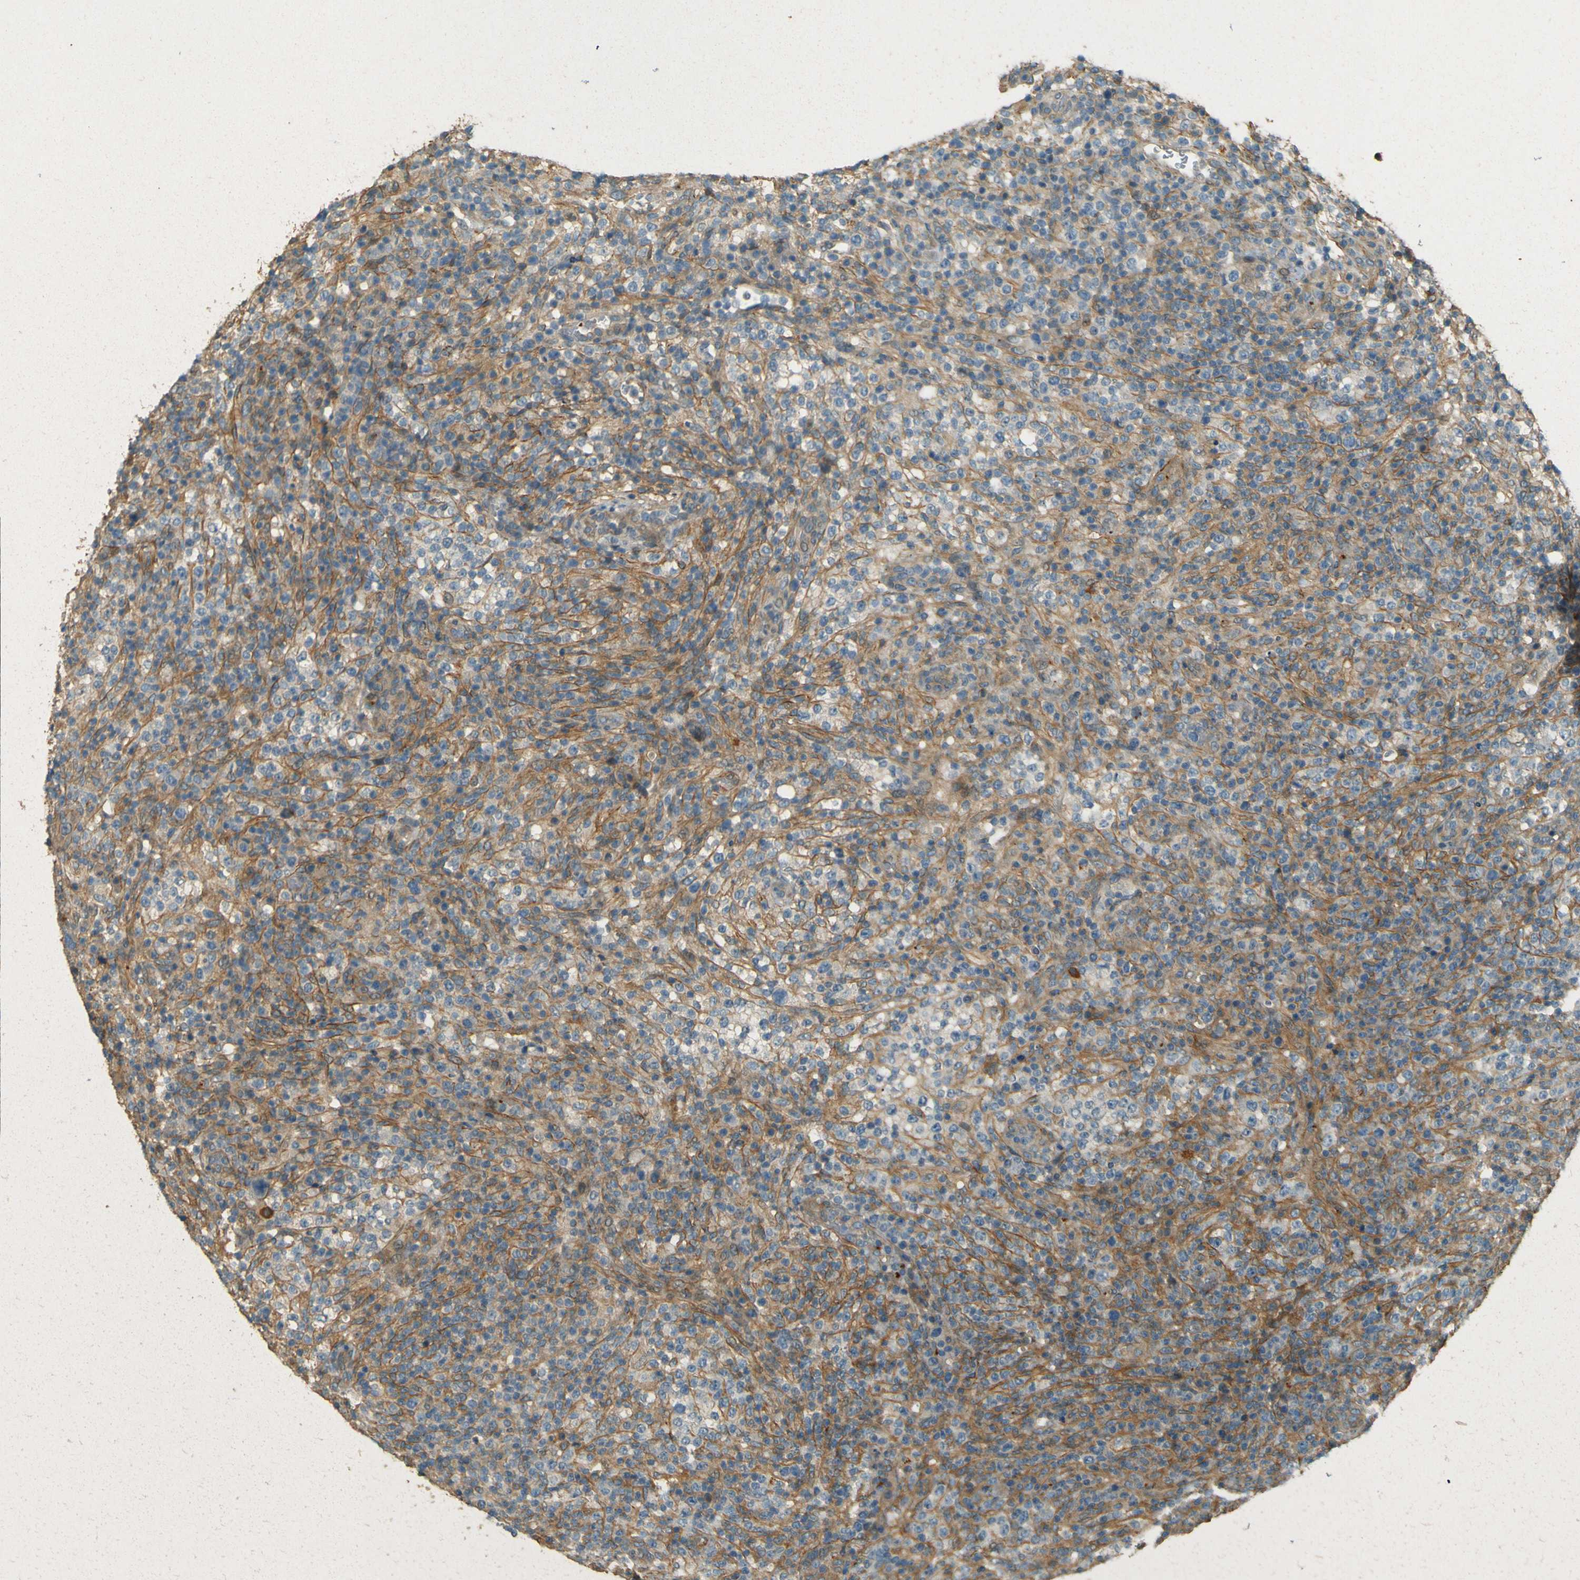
{"staining": {"intensity": "weak", "quantity": ">75%", "location": "cytoplasmic/membranous"}, "tissue": "lymphoma", "cell_type": "Tumor cells", "image_type": "cancer", "snomed": [{"axis": "morphology", "description": "Malignant lymphoma, non-Hodgkin's type, High grade"}, {"axis": "topography", "description": "Lymph node"}], "caption": "A high-resolution micrograph shows IHC staining of lymphoma, which shows weak cytoplasmic/membranous staining in about >75% of tumor cells.", "gene": "NEXN", "patient": {"sex": "female", "age": 76}}